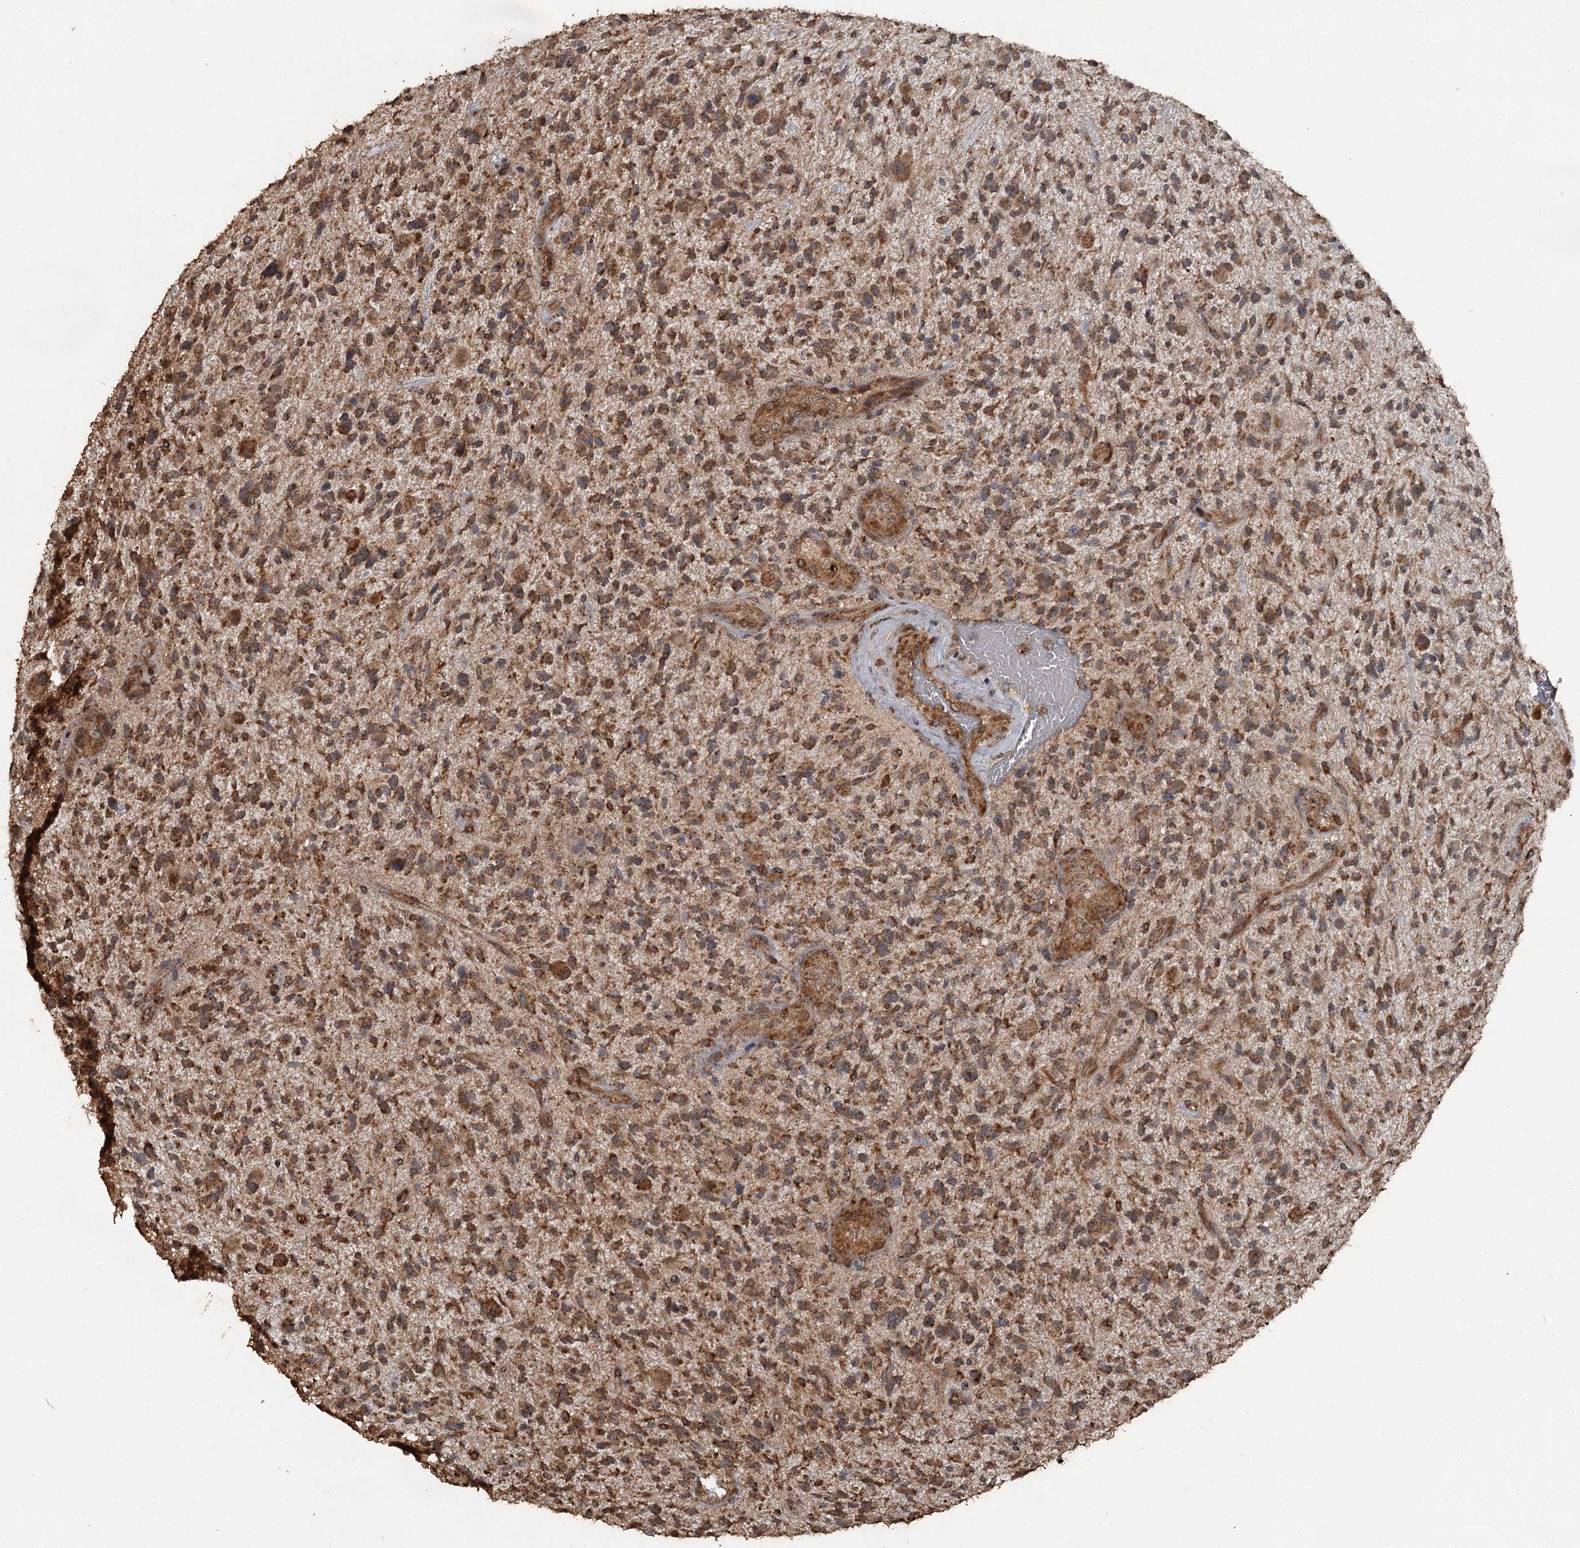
{"staining": {"intensity": "moderate", "quantity": ">75%", "location": "cytoplasmic/membranous"}, "tissue": "glioma", "cell_type": "Tumor cells", "image_type": "cancer", "snomed": [{"axis": "morphology", "description": "Glioma, malignant, High grade"}, {"axis": "topography", "description": "Brain"}], "caption": "Immunohistochemistry (IHC) (DAB) staining of glioma demonstrates moderate cytoplasmic/membranous protein staining in approximately >75% of tumor cells. (DAB (3,3'-diaminobenzidine) IHC with brightfield microscopy, high magnification).", "gene": "WIPI1", "patient": {"sex": "male", "age": 47}}